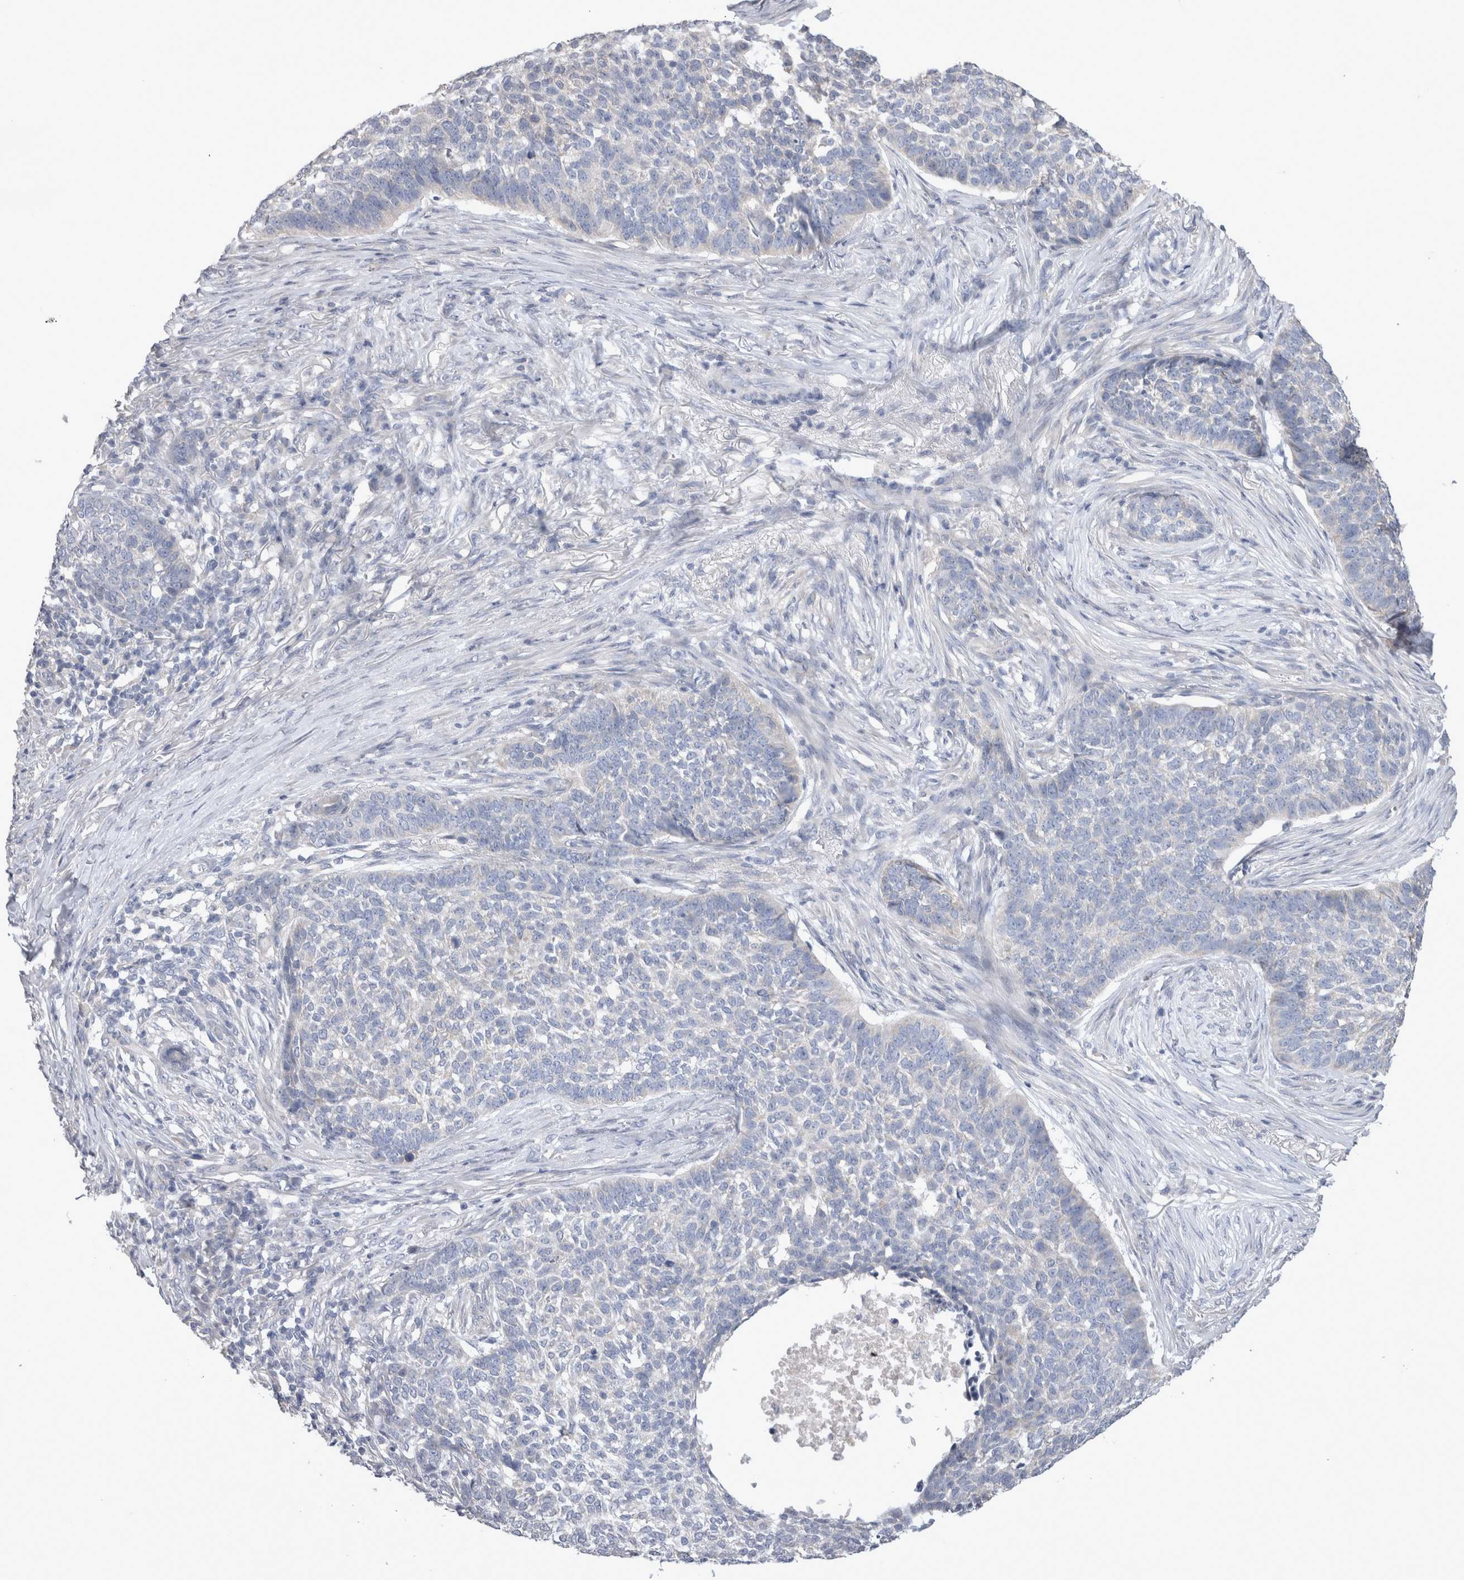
{"staining": {"intensity": "negative", "quantity": "none", "location": "none"}, "tissue": "skin cancer", "cell_type": "Tumor cells", "image_type": "cancer", "snomed": [{"axis": "morphology", "description": "Basal cell carcinoma"}, {"axis": "topography", "description": "Skin"}], "caption": "Immunohistochemical staining of human skin cancer (basal cell carcinoma) shows no significant staining in tumor cells.", "gene": "LRRC40", "patient": {"sex": "male", "age": 85}}